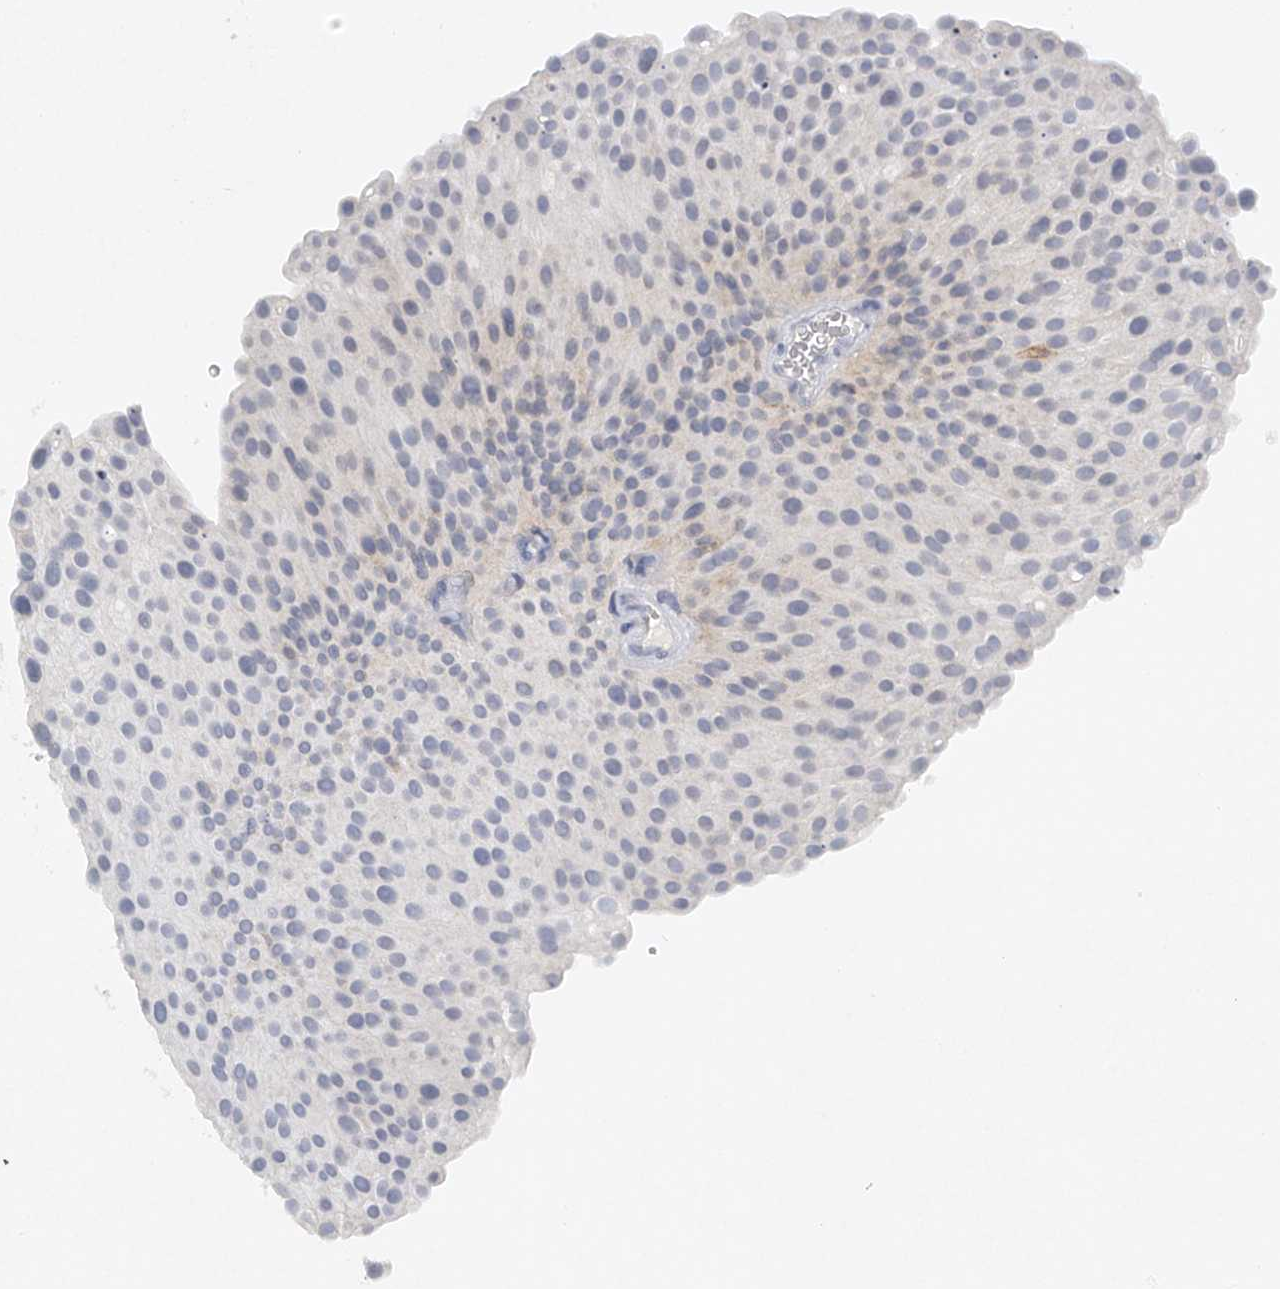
{"staining": {"intensity": "negative", "quantity": "none", "location": "none"}, "tissue": "urothelial cancer", "cell_type": "Tumor cells", "image_type": "cancer", "snomed": [{"axis": "morphology", "description": "Urothelial carcinoma, Low grade"}, {"axis": "topography", "description": "Smooth muscle"}, {"axis": "topography", "description": "Urinary bladder"}], "caption": "Immunohistochemical staining of urothelial carcinoma (low-grade) reveals no significant staining in tumor cells.", "gene": "FAT2", "patient": {"sex": "male", "age": 60}}